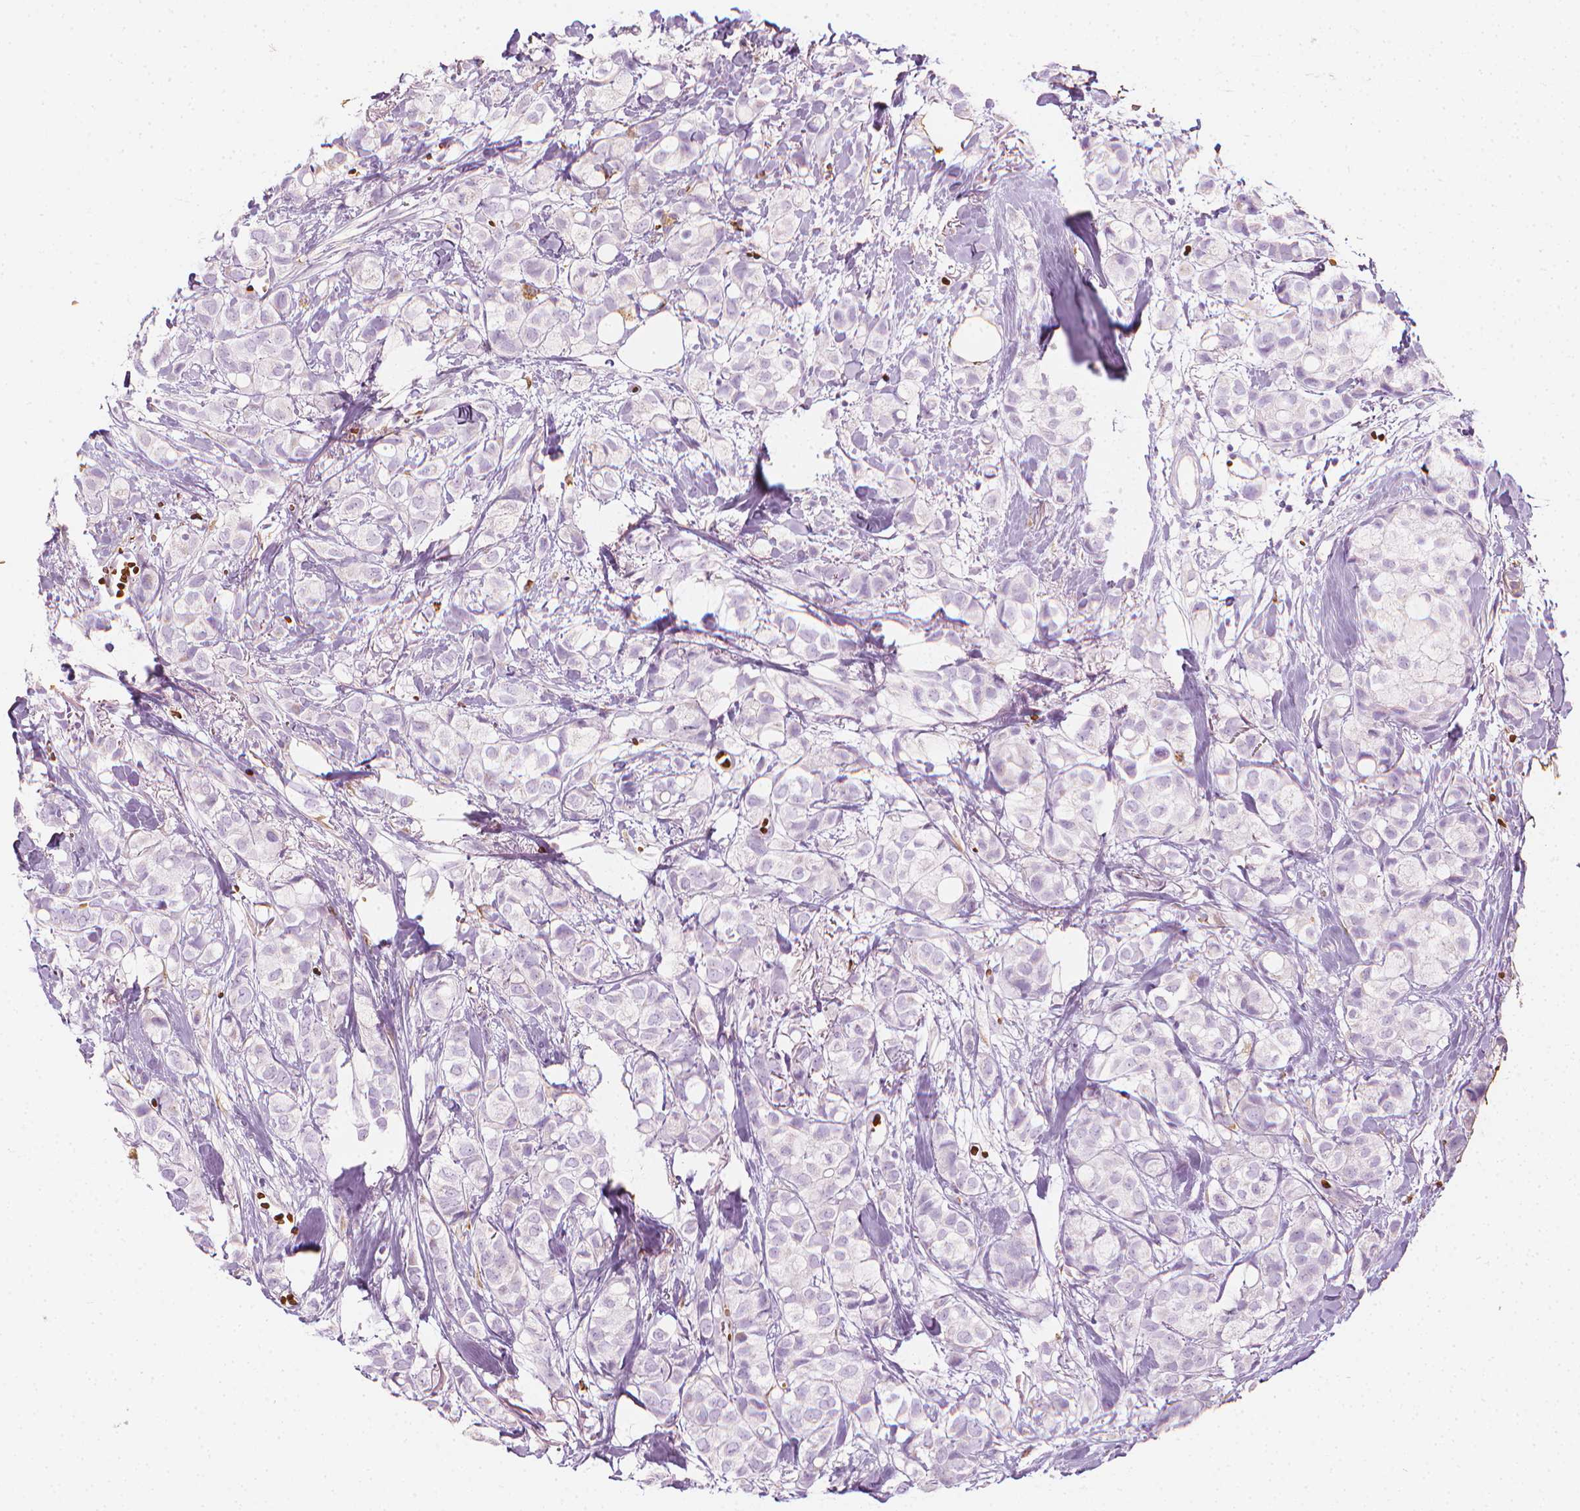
{"staining": {"intensity": "negative", "quantity": "none", "location": "none"}, "tissue": "breast cancer", "cell_type": "Tumor cells", "image_type": "cancer", "snomed": [{"axis": "morphology", "description": "Duct carcinoma"}, {"axis": "topography", "description": "Breast"}], "caption": "Human breast infiltrating ductal carcinoma stained for a protein using immunohistochemistry exhibits no positivity in tumor cells.", "gene": "CES1", "patient": {"sex": "female", "age": 85}}